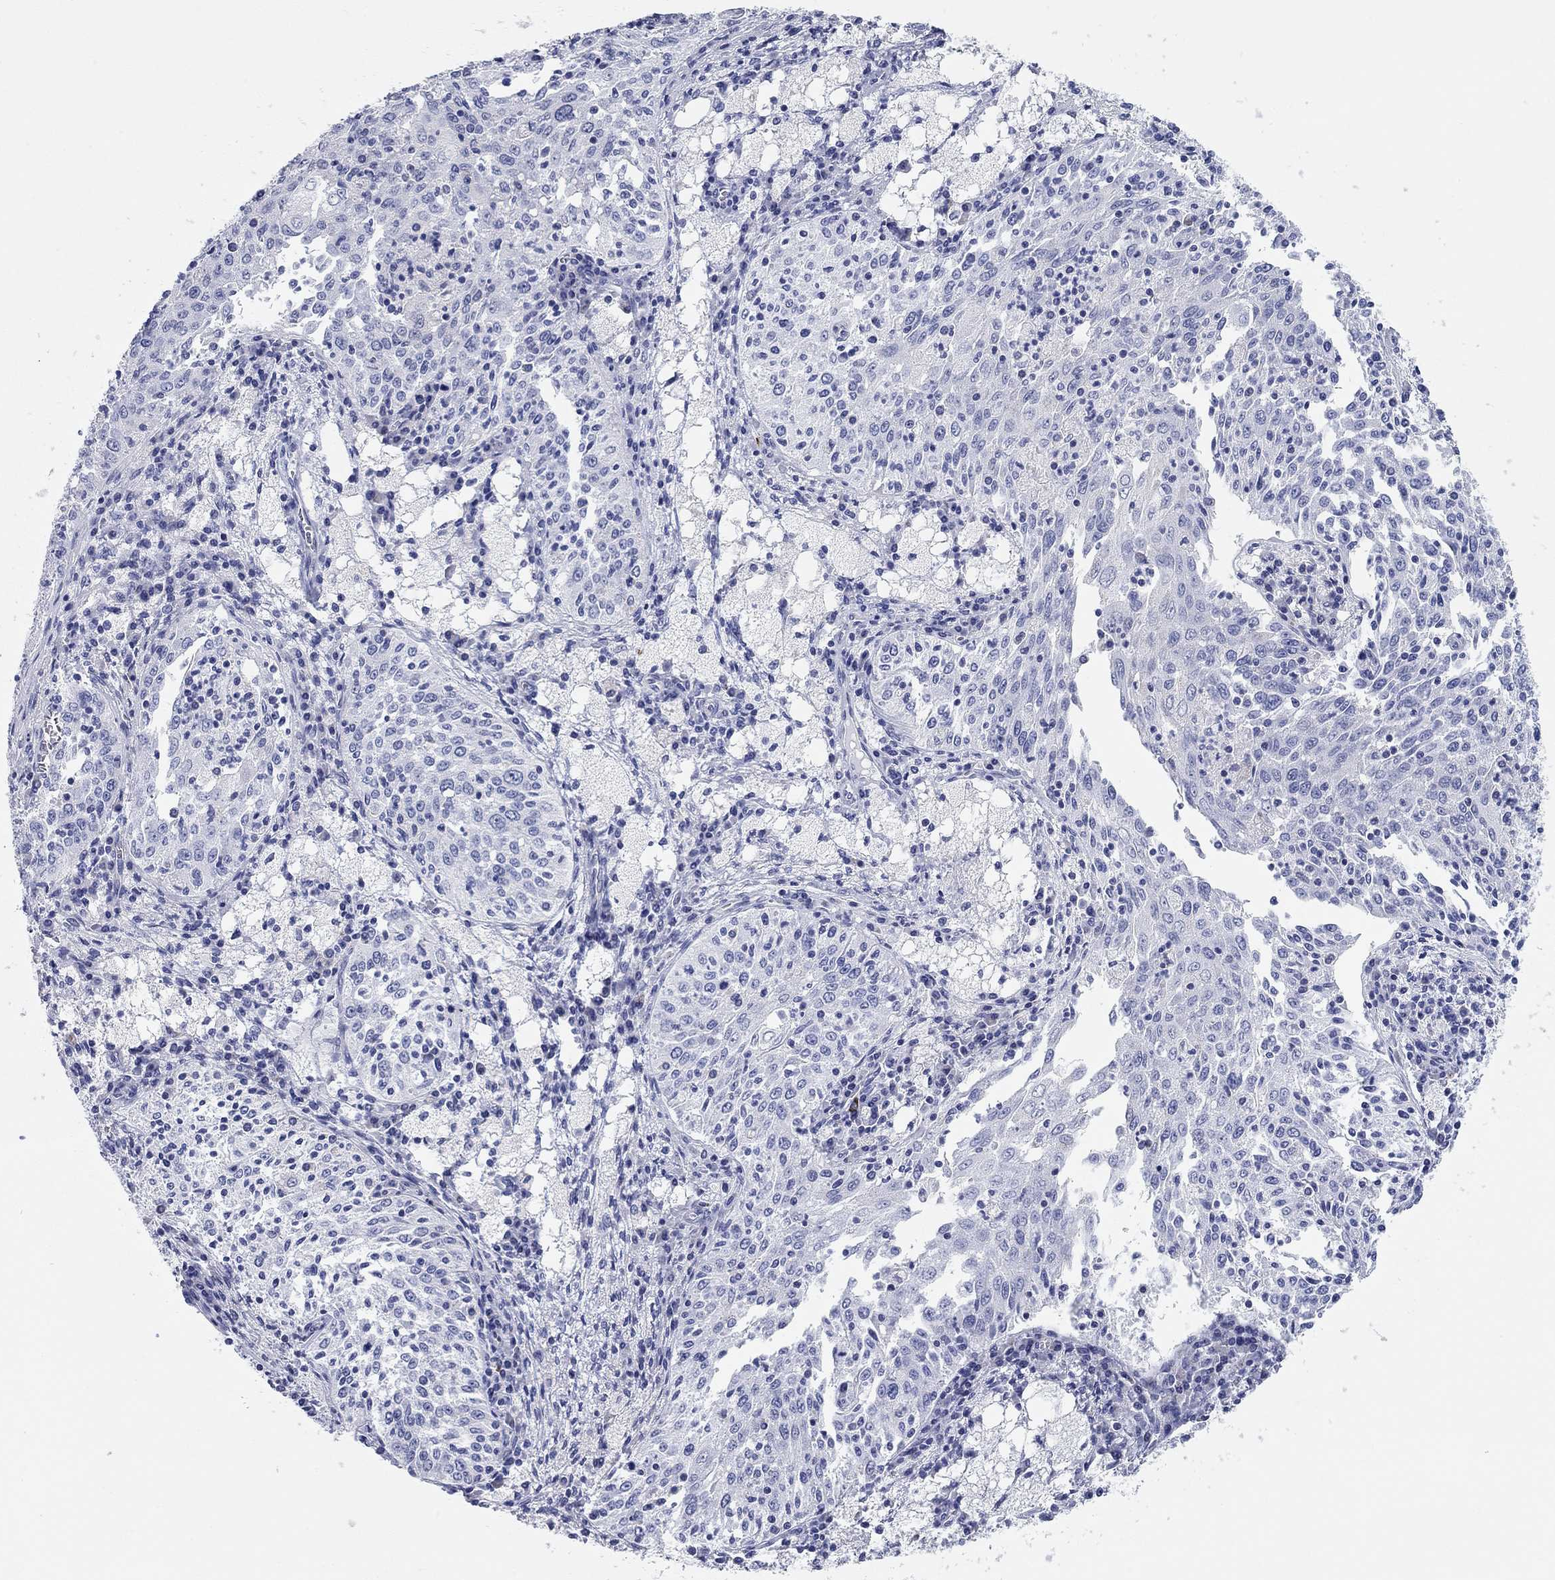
{"staining": {"intensity": "negative", "quantity": "none", "location": "none"}, "tissue": "cervical cancer", "cell_type": "Tumor cells", "image_type": "cancer", "snomed": [{"axis": "morphology", "description": "Squamous cell carcinoma, NOS"}, {"axis": "topography", "description": "Cervix"}], "caption": "The immunohistochemistry (IHC) histopathology image has no significant expression in tumor cells of squamous cell carcinoma (cervical) tissue.", "gene": "CHI3L2", "patient": {"sex": "female", "age": 41}}